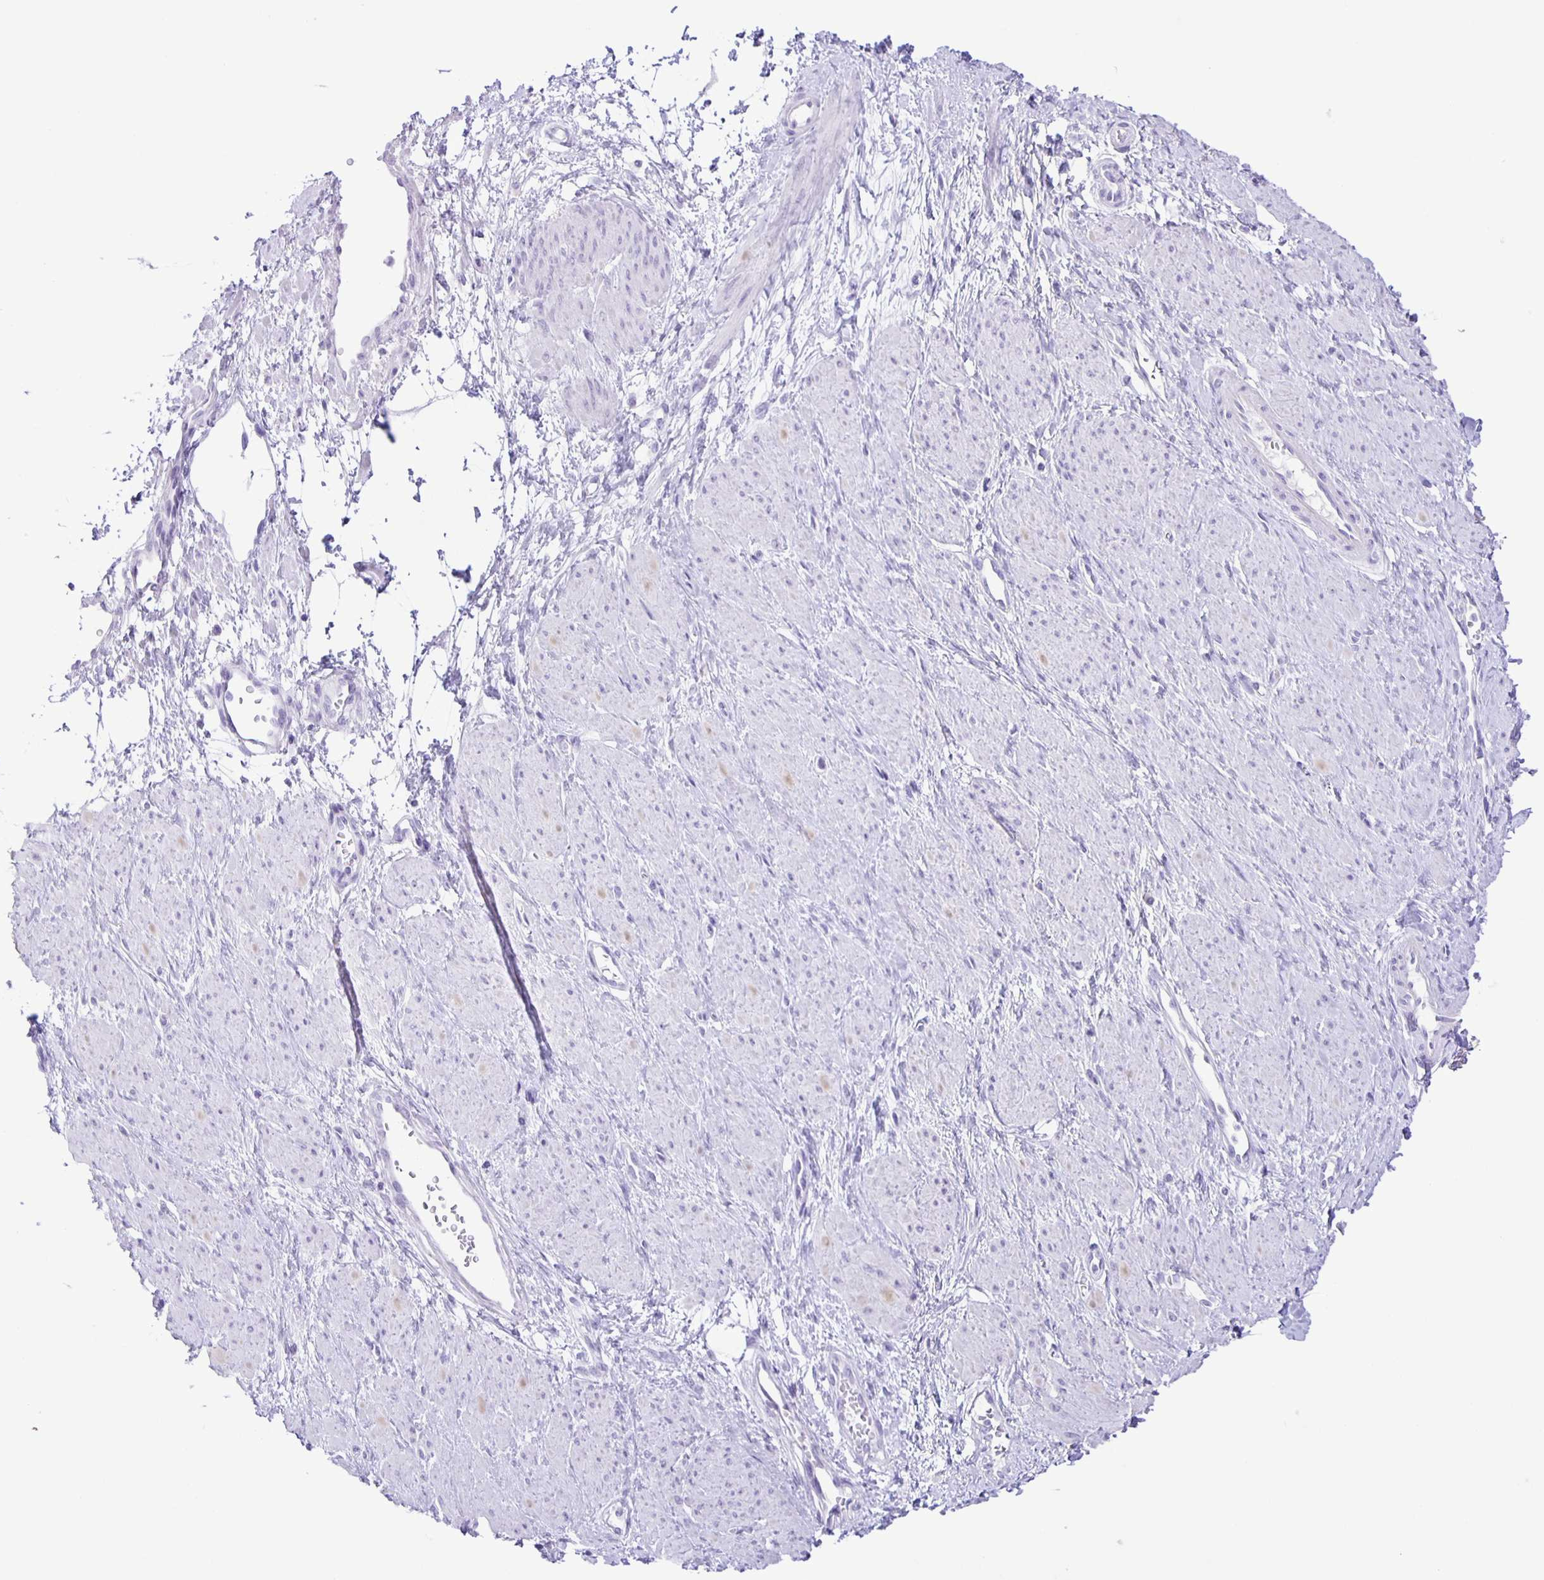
{"staining": {"intensity": "negative", "quantity": "none", "location": "none"}, "tissue": "smooth muscle", "cell_type": "Smooth muscle cells", "image_type": "normal", "snomed": [{"axis": "morphology", "description": "Normal tissue, NOS"}, {"axis": "topography", "description": "Smooth muscle"}, {"axis": "topography", "description": "Uterus"}], "caption": "This histopathology image is of benign smooth muscle stained with immunohistochemistry to label a protein in brown with the nuclei are counter-stained blue. There is no staining in smooth muscle cells.", "gene": "EZHIP", "patient": {"sex": "female", "age": 39}}